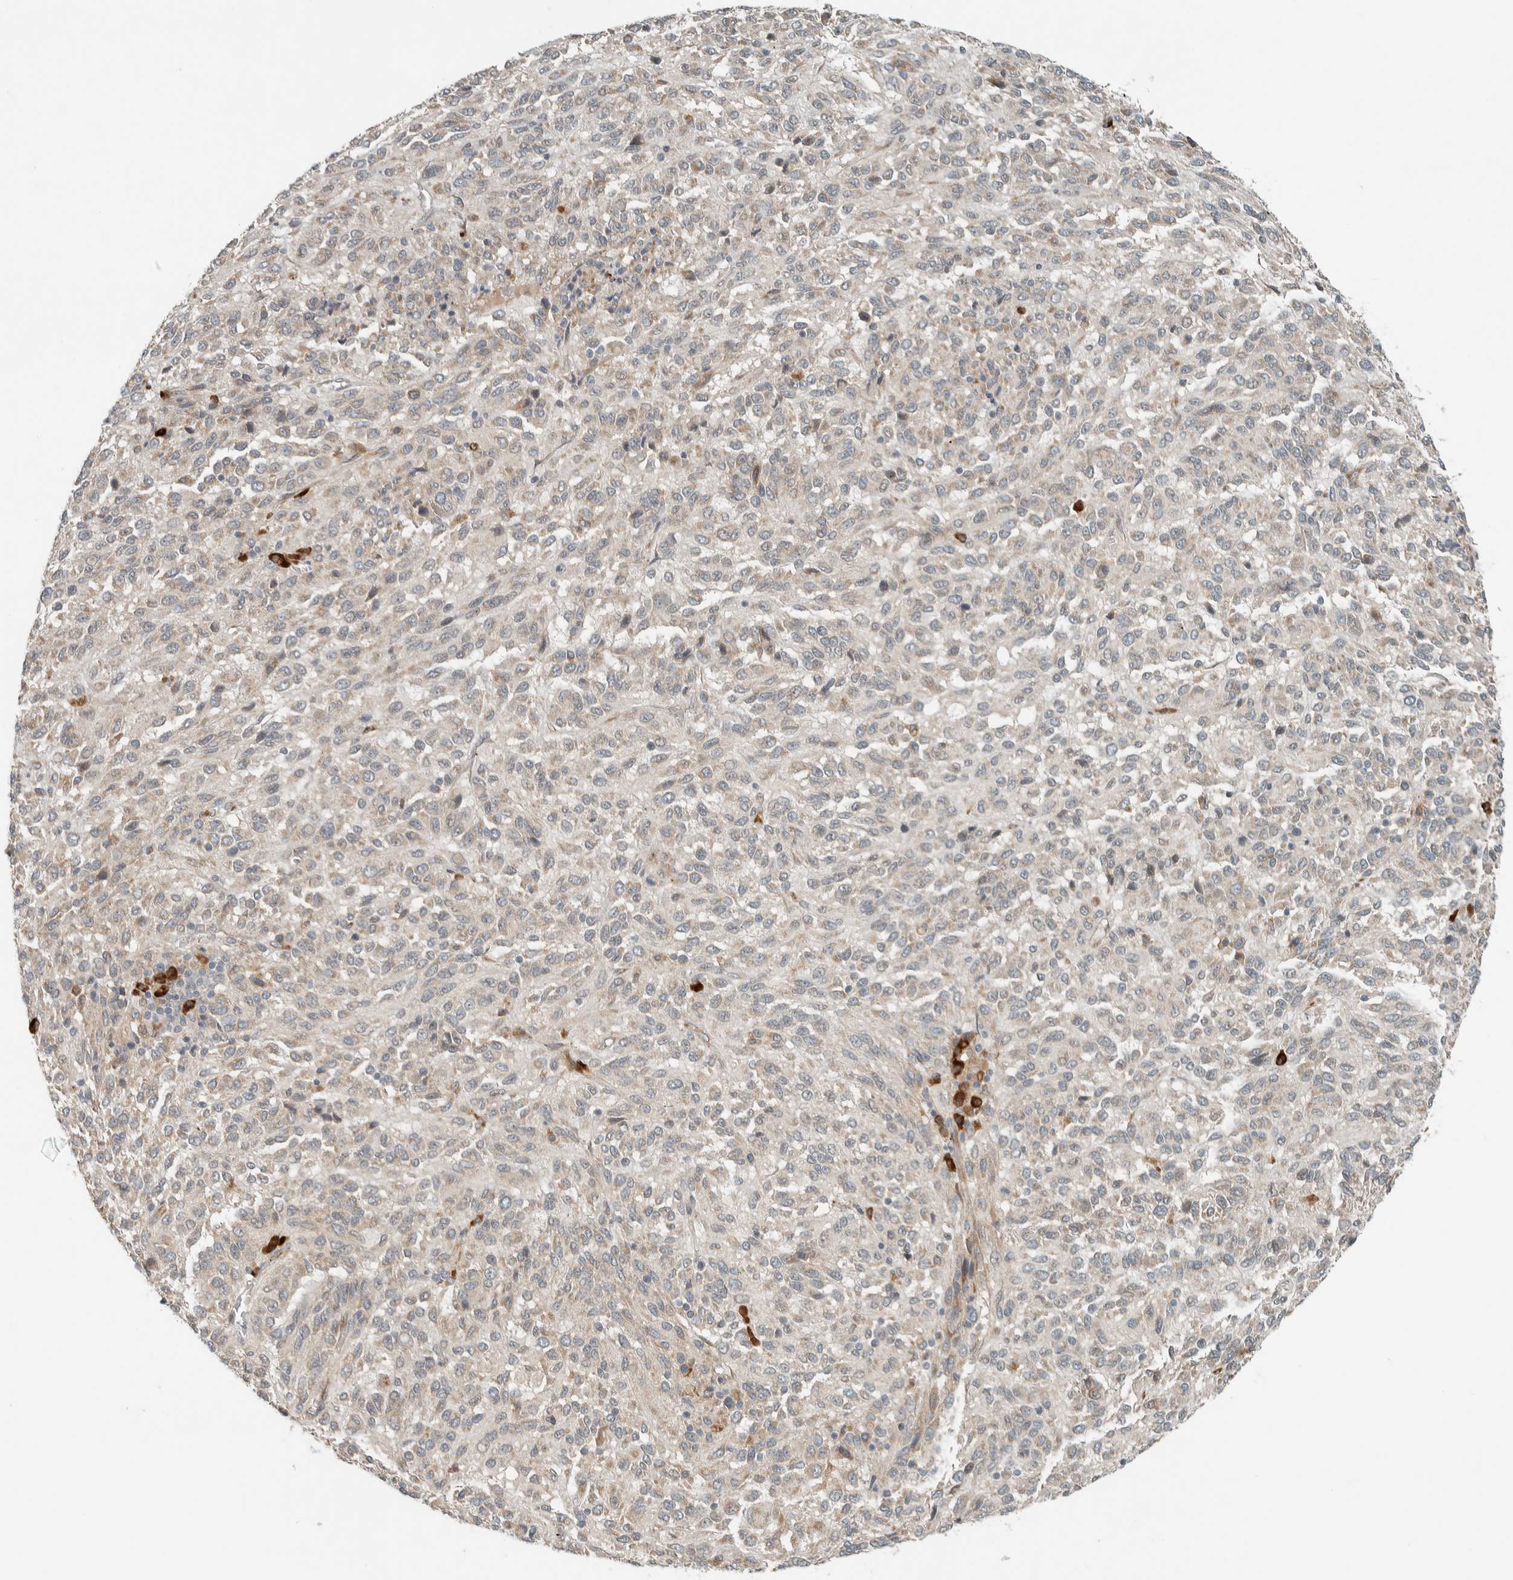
{"staining": {"intensity": "weak", "quantity": "<25%", "location": "cytoplasmic/membranous"}, "tissue": "melanoma", "cell_type": "Tumor cells", "image_type": "cancer", "snomed": [{"axis": "morphology", "description": "Malignant melanoma, Metastatic site"}, {"axis": "topography", "description": "Lung"}], "caption": "Immunohistochemistry (IHC) micrograph of neoplastic tissue: melanoma stained with DAB exhibits no significant protein staining in tumor cells.", "gene": "CTBP2", "patient": {"sex": "male", "age": 64}}